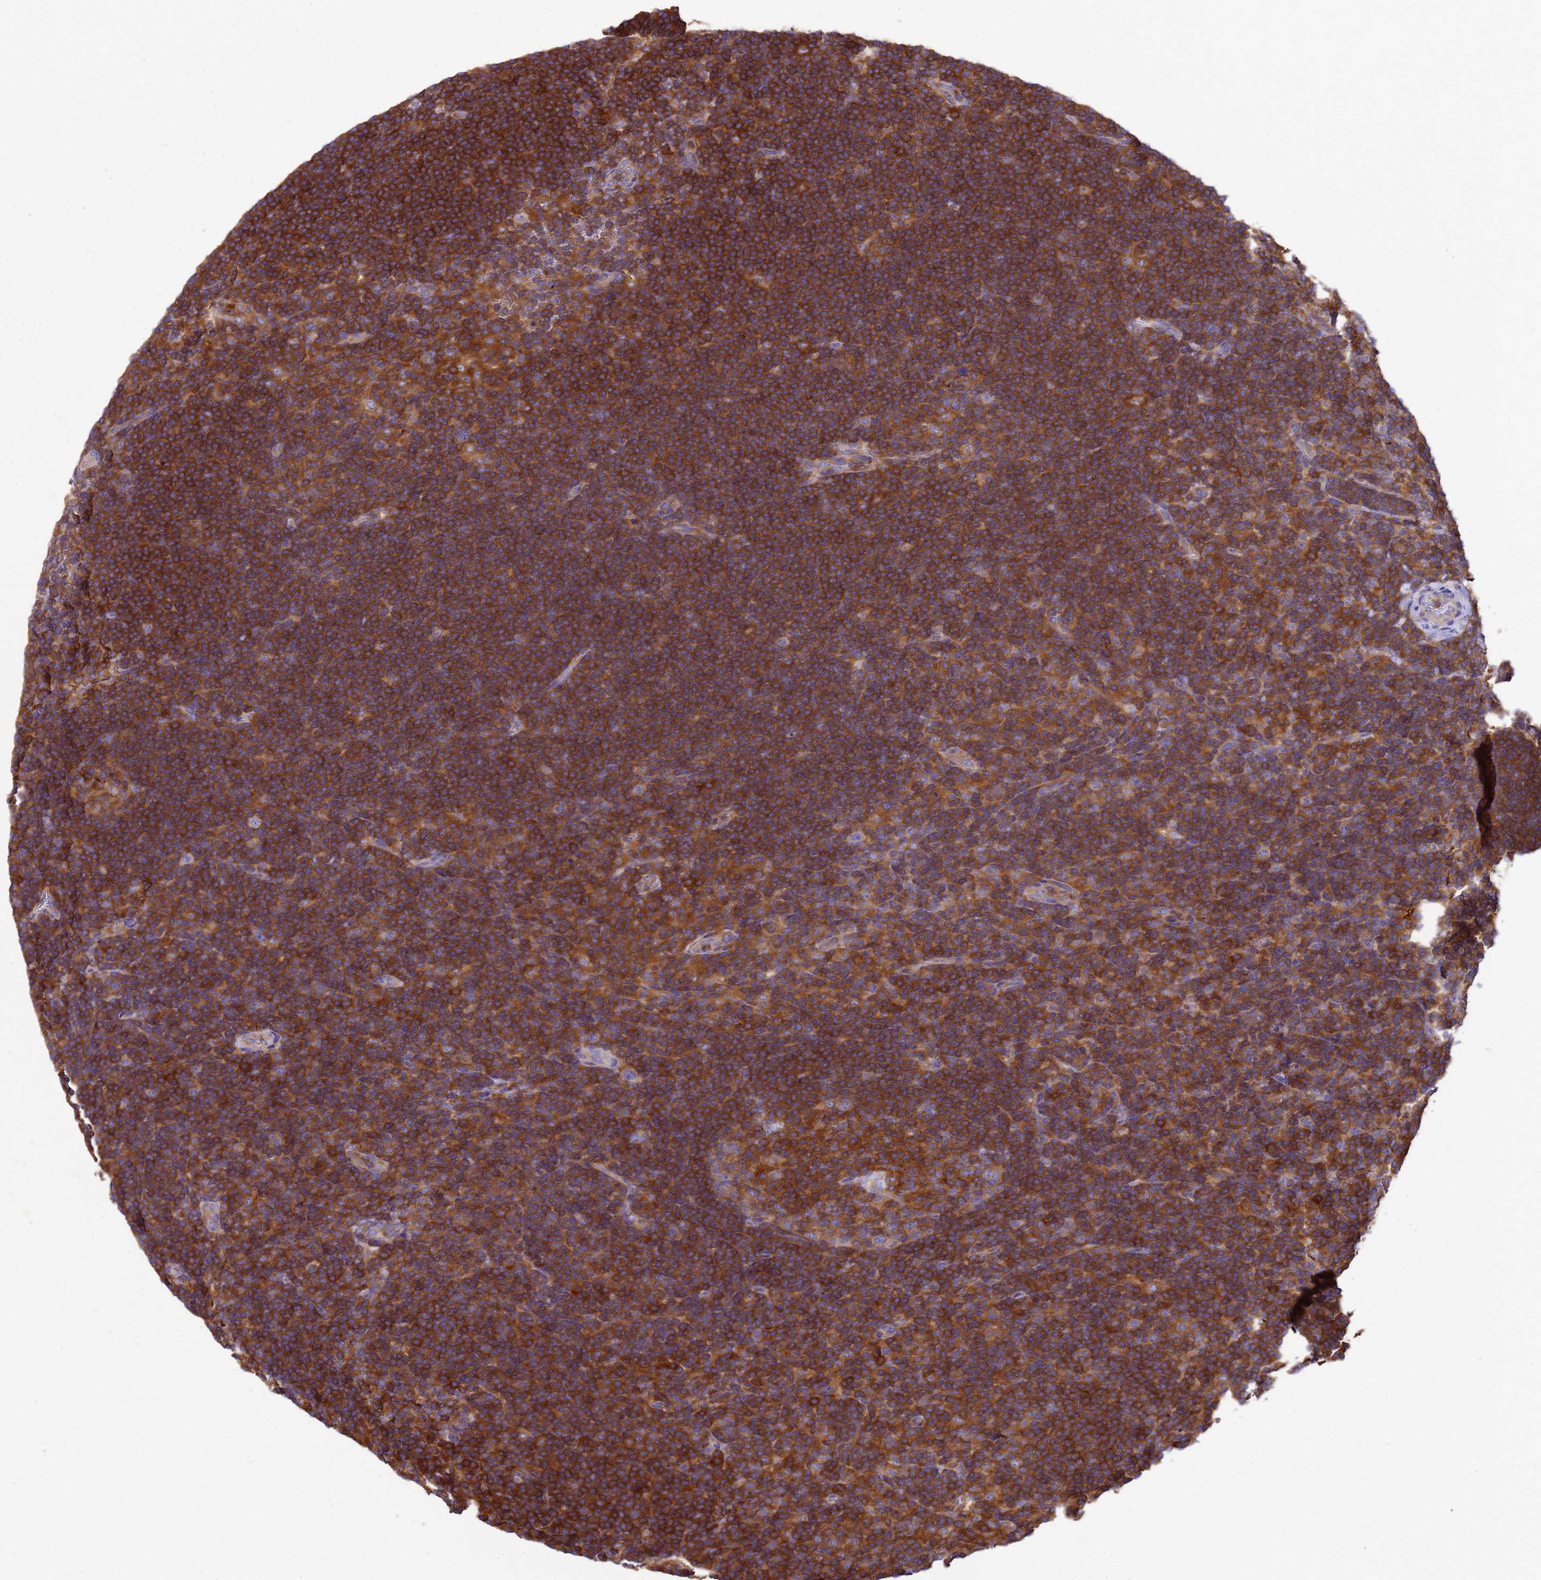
{"staining": {"intensity": "negative", "quantity": "none", "location": "none"}, "tissue": "lymphoma", "cell_type": "Tumor cells", "image_type": "cancer", "snomed": [{"axis": "morphology", "description": "Hodgkin's disease, NOS"}, {"axis": "topography", "description": "Lymph node"}], "caption": "Immunohistochemical staining of Hodgkin's disease demonstrates no significant staining in tumor cells. (IHC, brightfield microscopy, high magnification).", "gene": "ZNF235", "patient": {"sex": "female", "age": 57}}